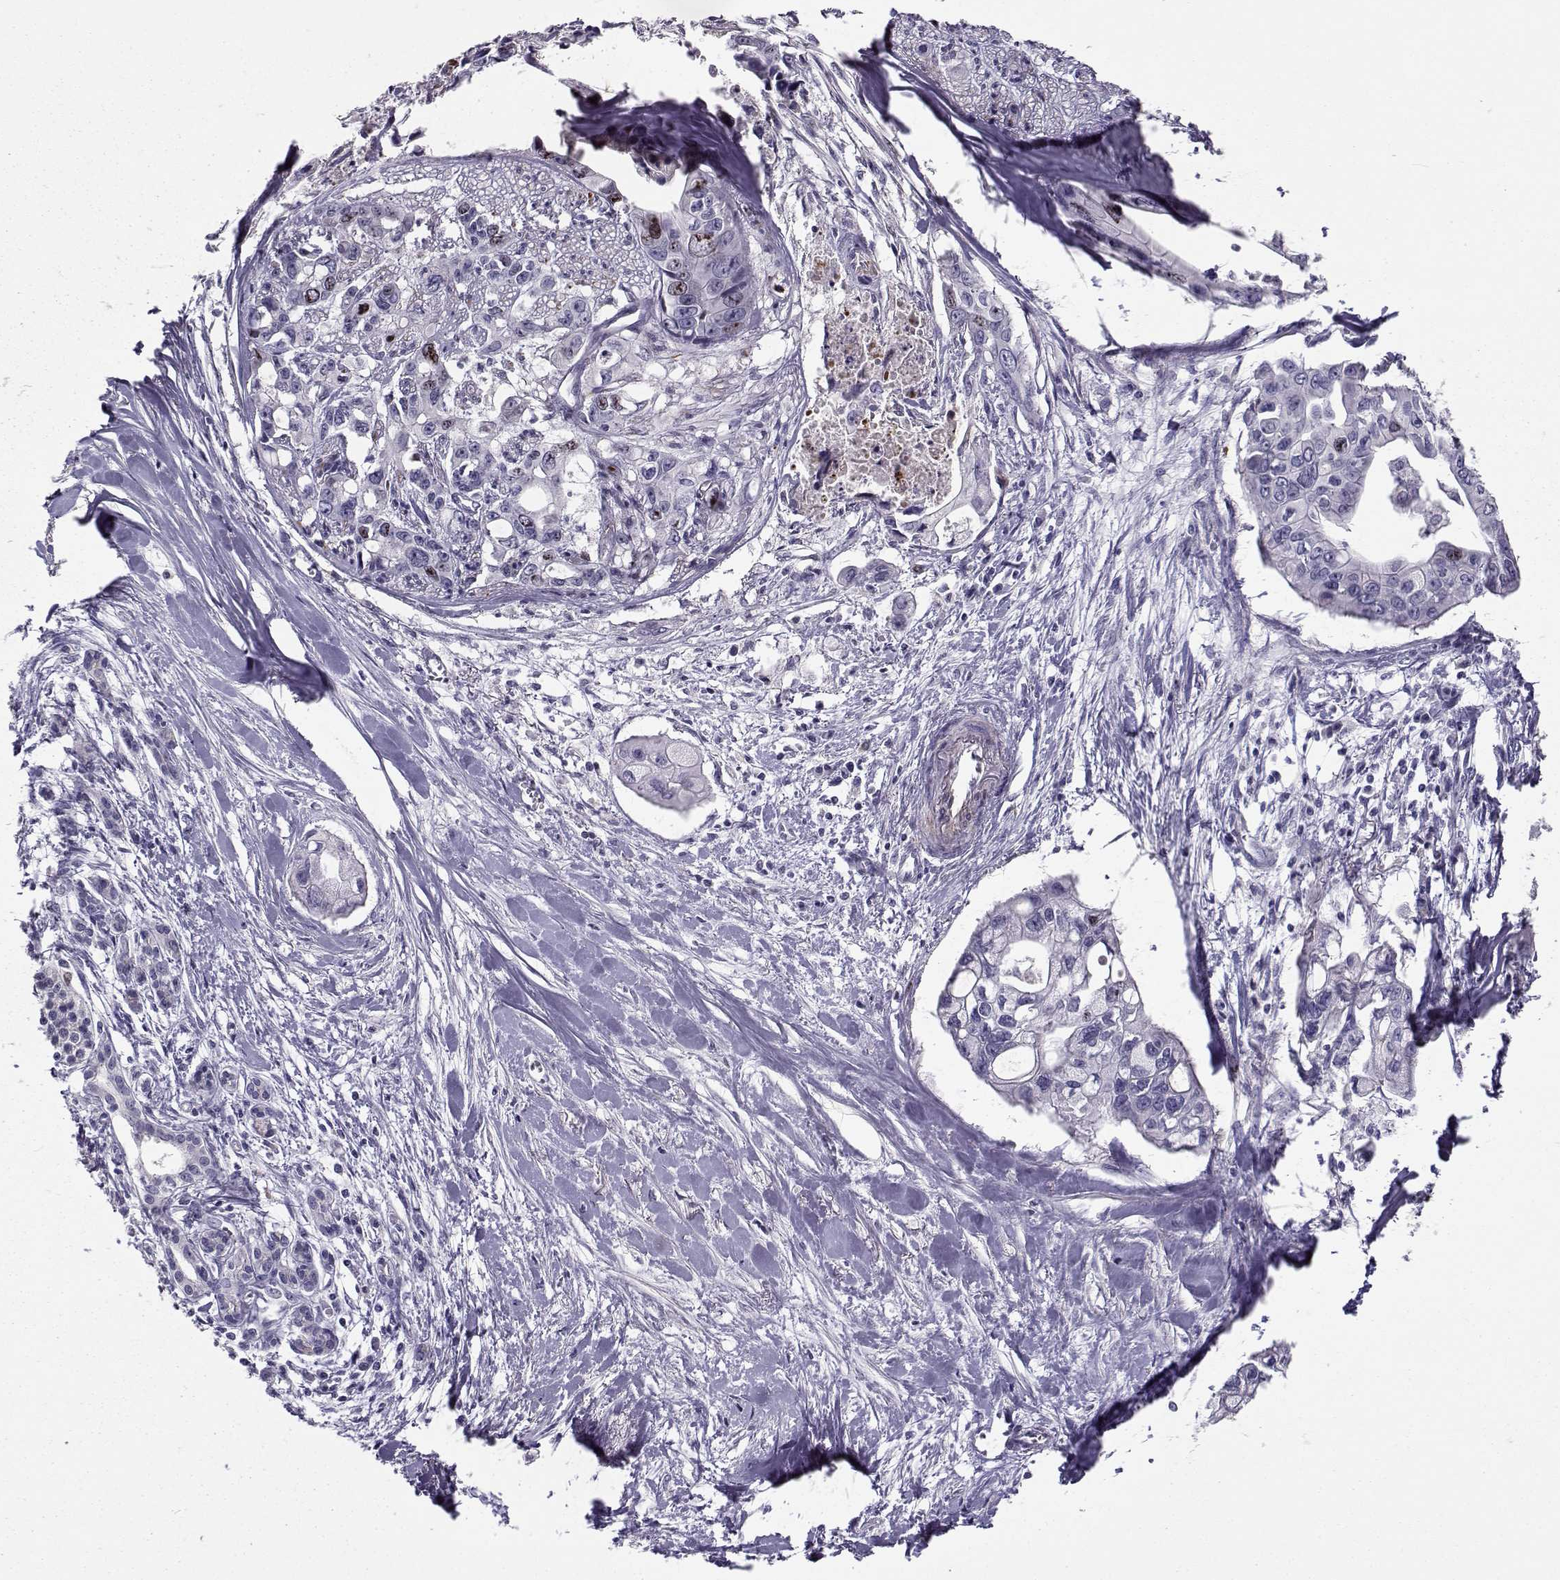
{"staining": {"intensity": "weak", "quantity": "<25%", "location": "nuclear"}, "tissue": "pancreatic cancer", "cell_type": "Tumor cells", "image_type": "cancer", "snomed": [{"axis": "morphology", "description": "Adenocarcinoma, NOS"}, {"axis": "topography", "description": "Pancreas"}], "caption": "Immunohistochemical staining of adenocarcinoma (pancreatic) displays no significant staining in tumor cells.", "gene": "NPW", "patient": {"sex": "male", "age": 60}}